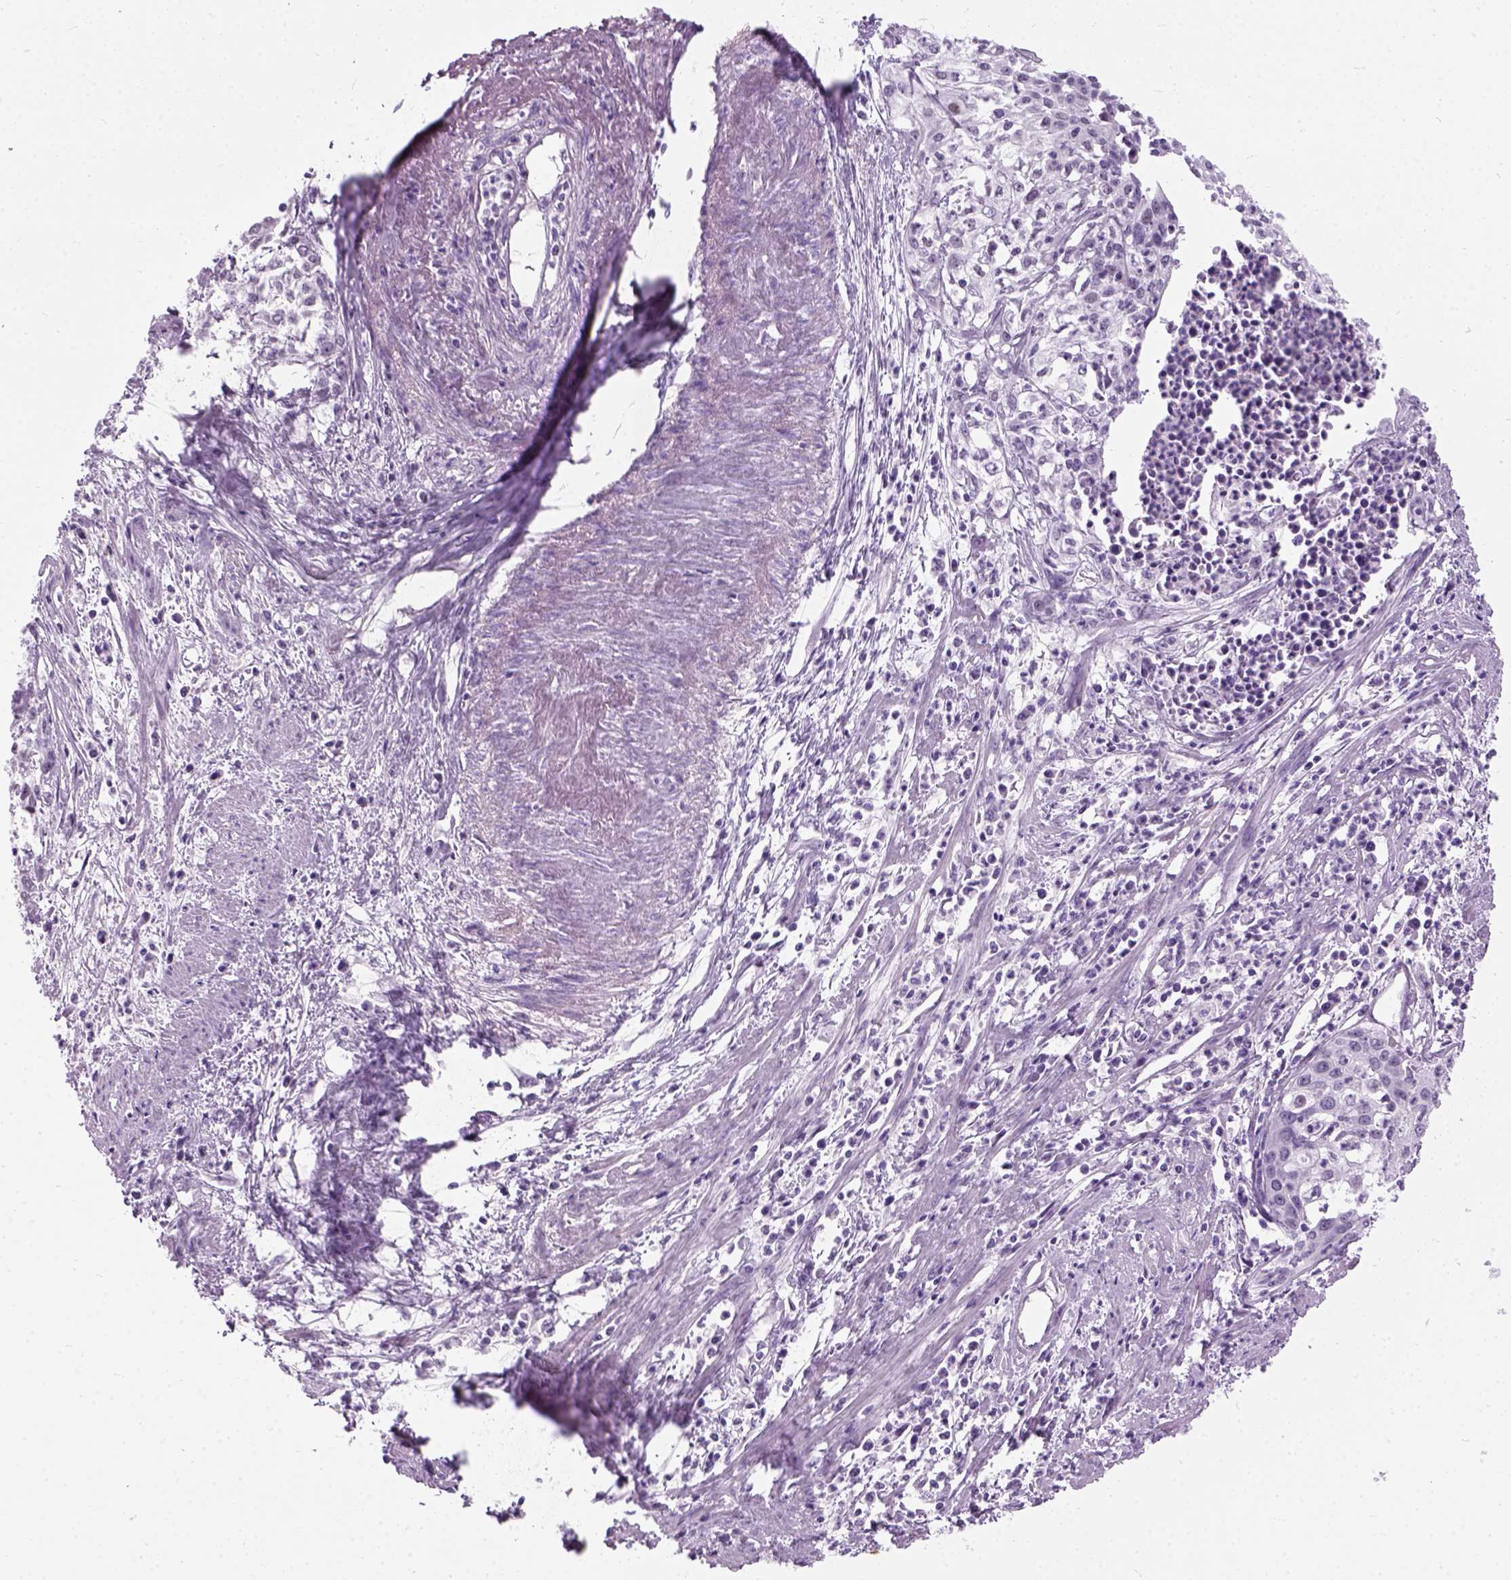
{"staining": {"intensity": "negative", "quantity": "none", "location": "none"}, "tissue": "cervical cancer", "cell_type": "Tumor cells", "image_type": "cancer", "snomed": [{"axis": "morphology", "description": "Squamous cell carcinoma, NOS"}, {"axis": "topography", "description": "Cervix"}], "caption": "The image displays no staining of tumor cells in cervical cancer.", "gene": "AXDND1", "patient": {"sex": "female", "age": 39}}